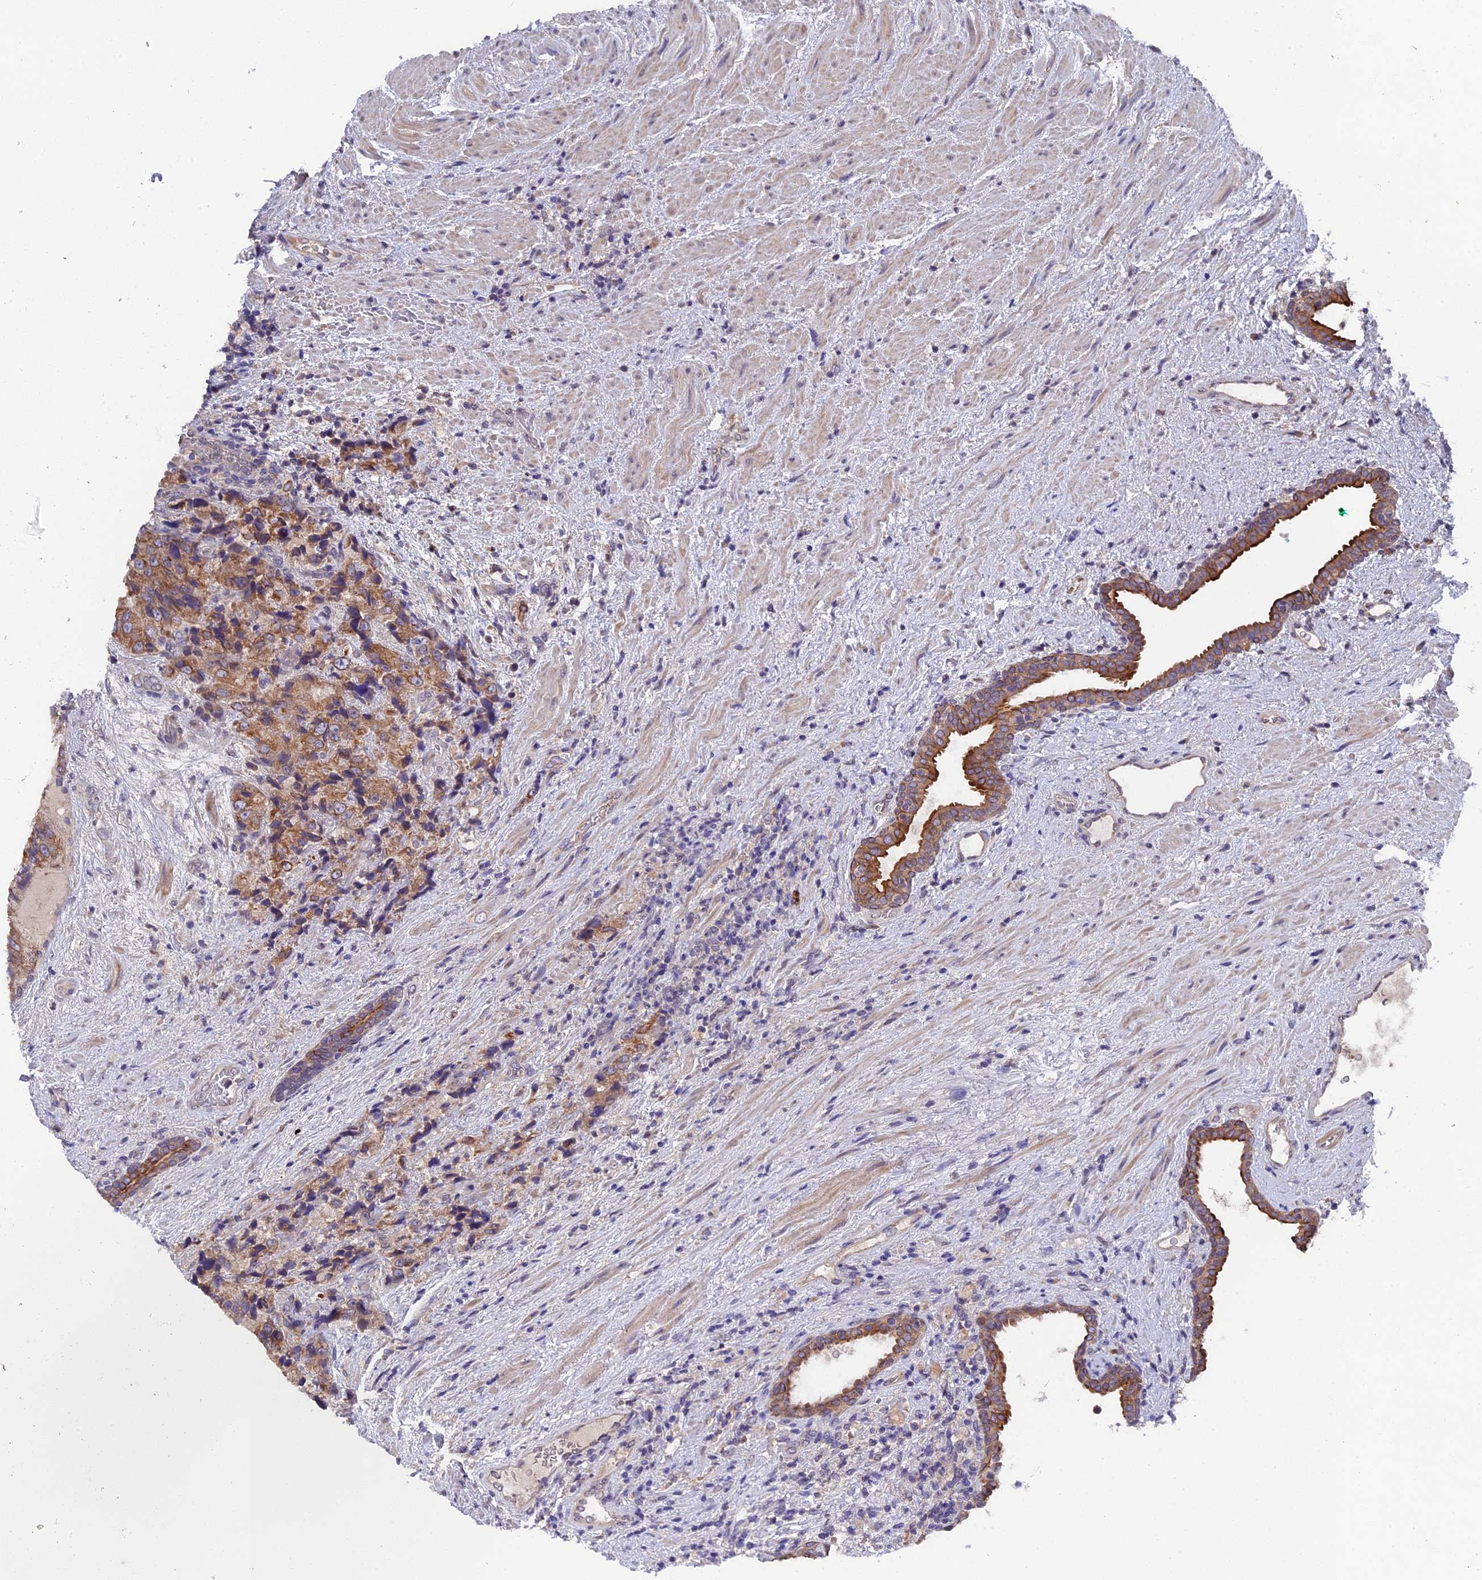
{"staining": {"intensity": "moderate", "quantity": ">75%", "location": "cytoplasmic/membranous"}, "tissue": "prostate cancer", "cell_type": "Tumor cells", "image_type": "cancer", "snomed": [{"axis": "morphology", "description": "Adenocarcinoma, High grade"}, {"axis": "topography", "description": "Prostate"}], "caption": "This is a photomicrograph of immunohistochemistry staining of prostate cancer (high-grade adenocarcinoma), which shows moderate expression in the cytoplasmic/membranous of tumor cells.", "gene": "ZCCHC2", "patient": {"sex": "male", "age": 70}}